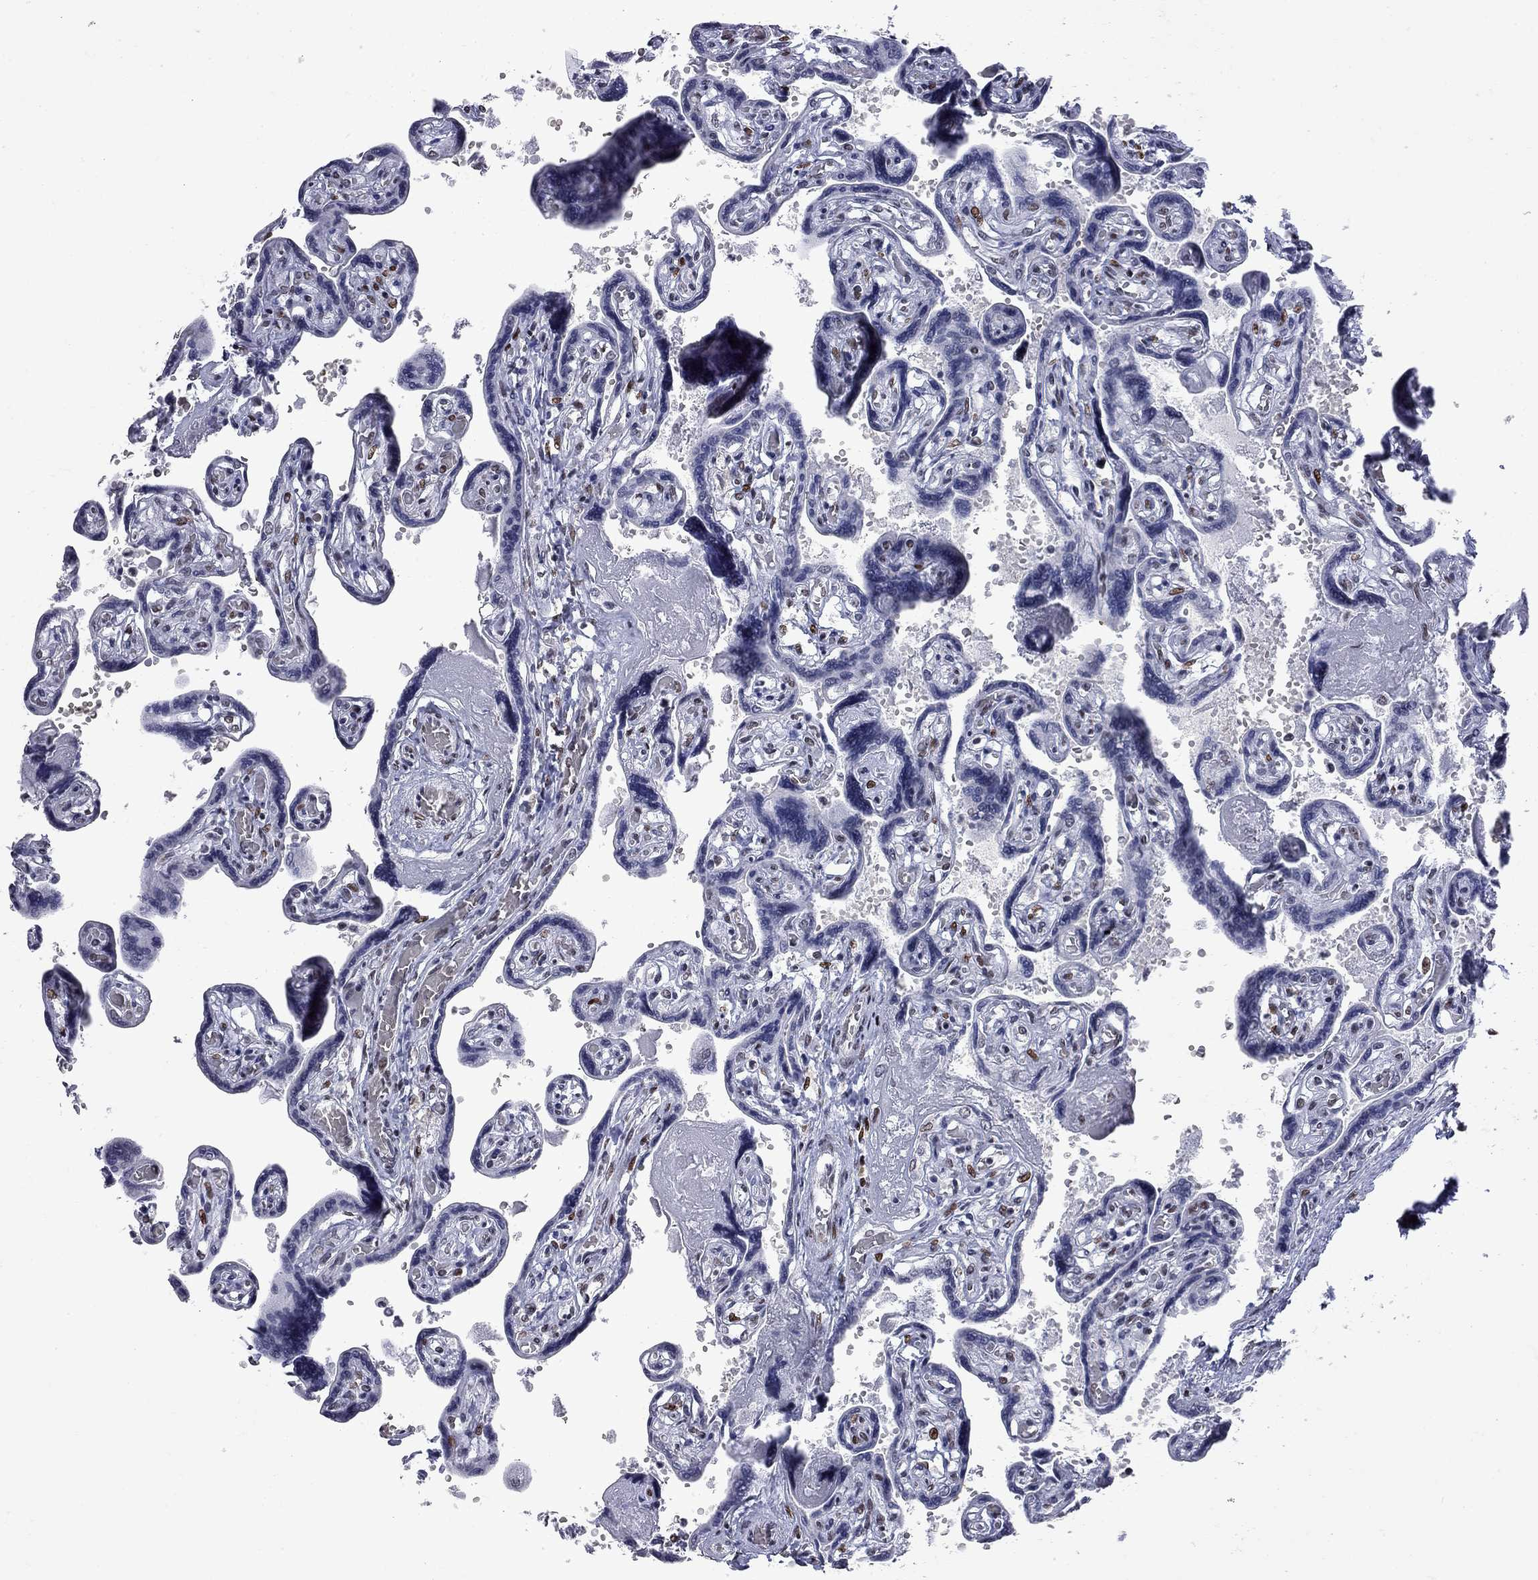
{"staining": {"intensity": "strong", "quantity": ">75%", "location": "nuclear"}, "tissue": "placenta", "cell_type": "Decidual cells", "image_type": "normal", "snomed": [{"axis": "morphology", "description": "Normal tissue, NOS"}, {"axis": "topography", "description": "Placenta"}], "caption": "This image shows immunohistochemistry (IHC) staining of normal human placenta, with high strong nuclear expression in about >75% of decidual cells.", "gene": "ZBTB47", "patient": {"sex": "female", "age": 32}}